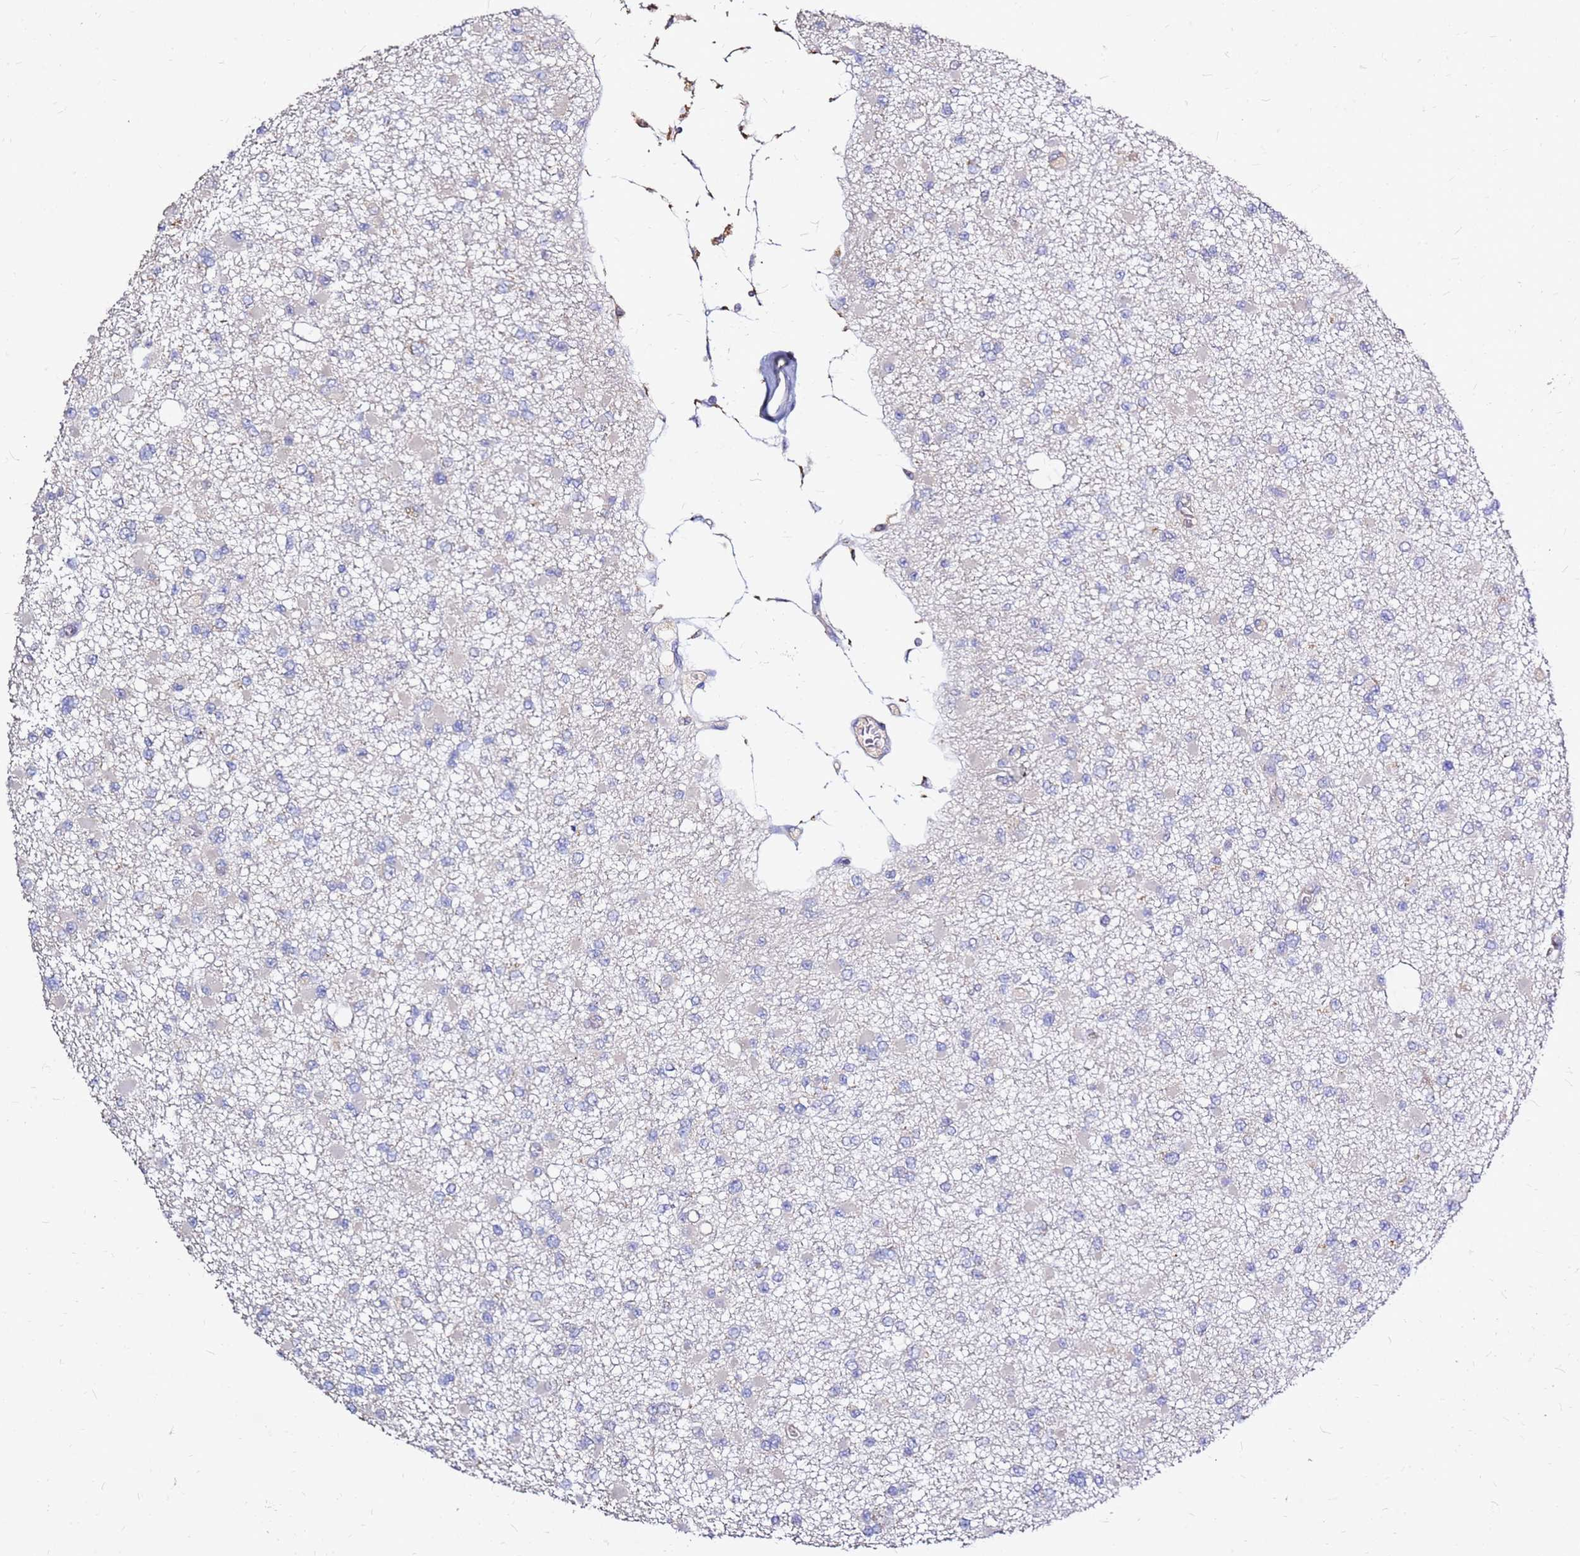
{"staining": {"intensity": "negative", "quantity": "none", "location": "none"}, "tissue": "glioma", "cell_type": "Tumor cells", "image_type": "cancer", "snomed": [{"axis": "morphology", "description": "Glioma, malignant, Low grade"}, {"axis": "topography", "description": "Brain"}], "caption": "The image reveals no staining of tumor cells in glioma.", "gene": "EXD3", "patient": {"sex": "female", "age": 22}}